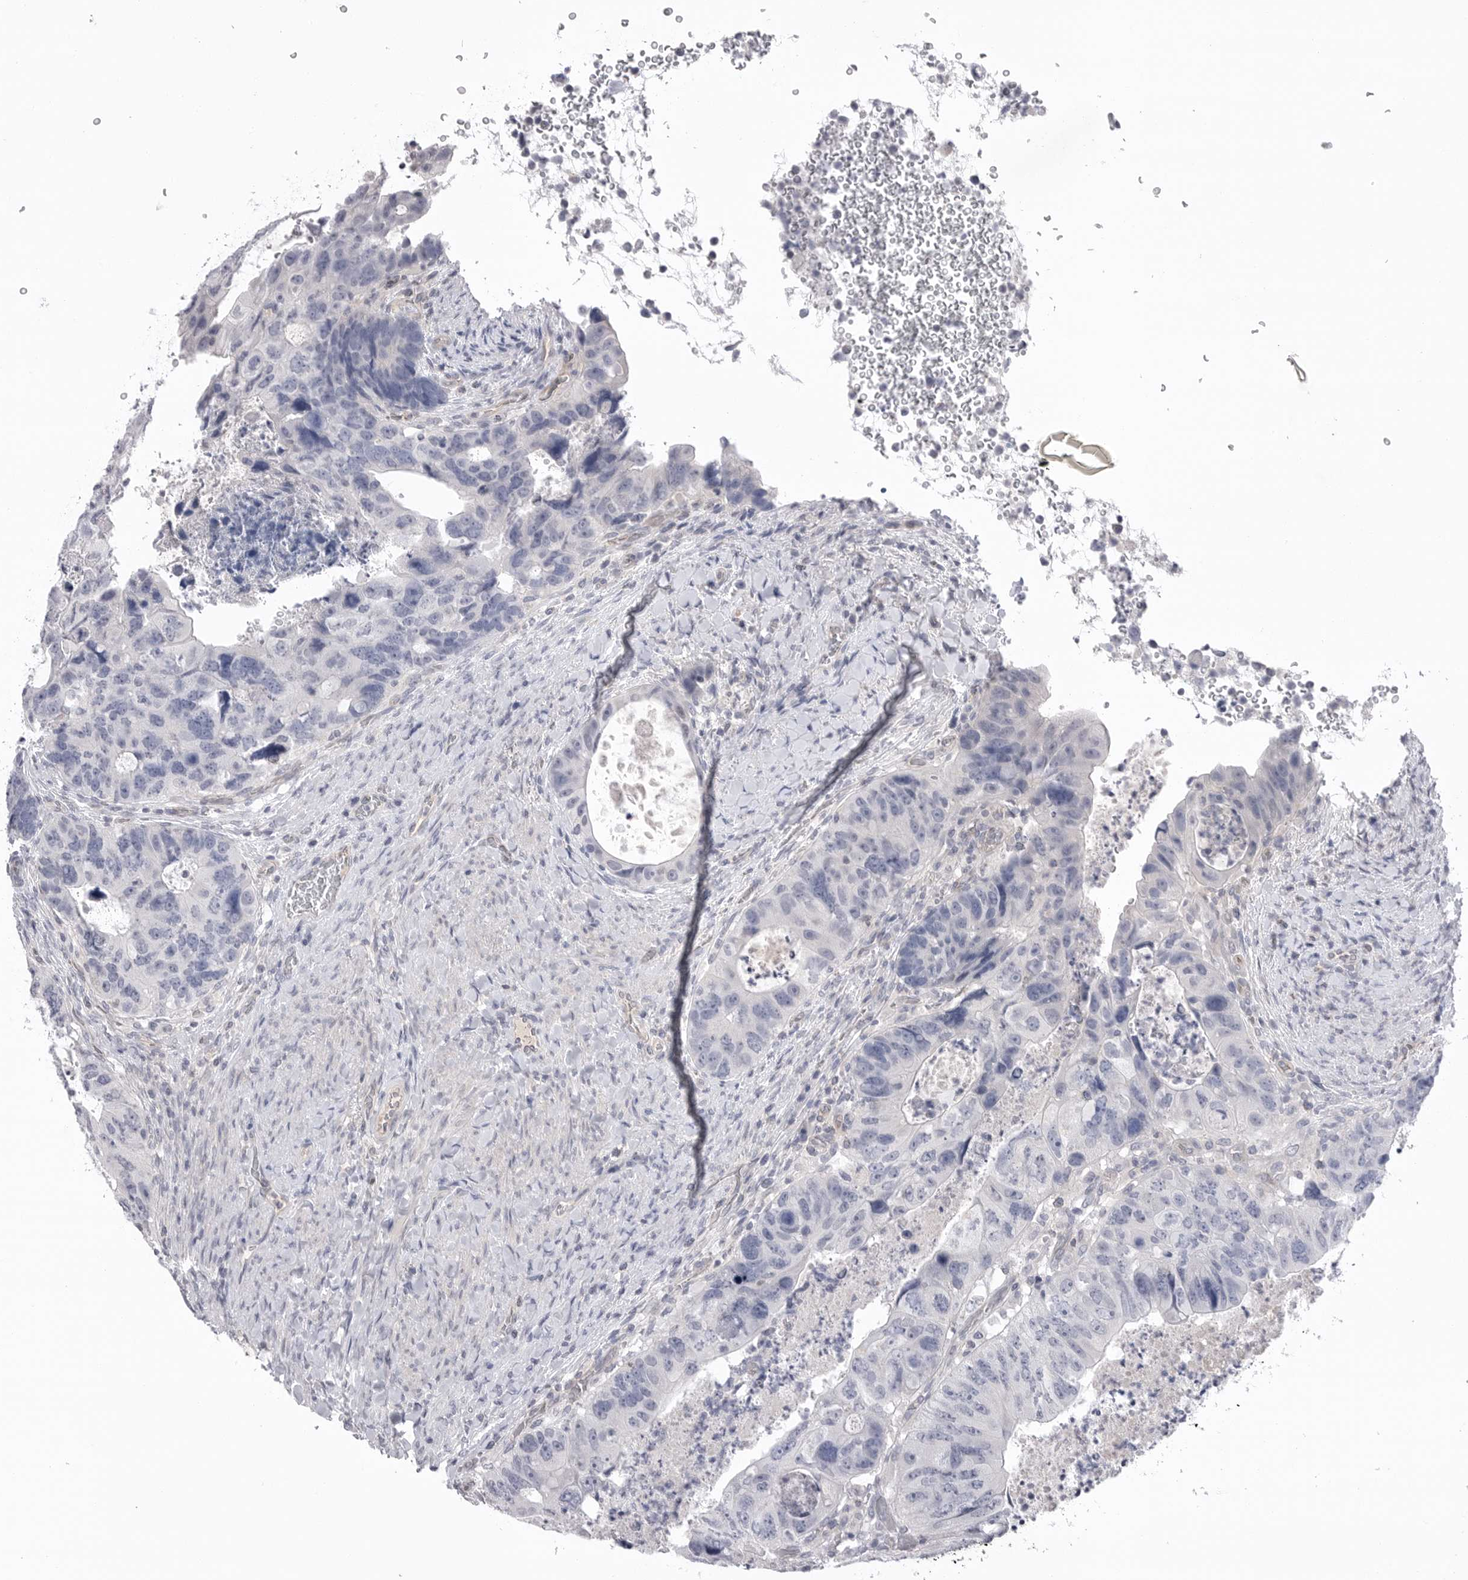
{"staining": {"intensity": "negative", "quantity": "none", "location": "none"}, "tissue": "colorectal cancer", "cell_type": "Tumor cells", "image_type": "cancer", "snomed": [{"axis": "morphology", "description": "Adenocarcinoma, NOS"}, {"axis": "topography", "description": "Rectum"}], "caption": "IHC of colorectal cancer (adenocarcinoma) demonstrates no expression in tumor cells. (DAB (3,3'-diaminobenzidine) IHC, high magnification).", "gene": "DLGAP3", "patient": {"sex": "male", "age": 59}}